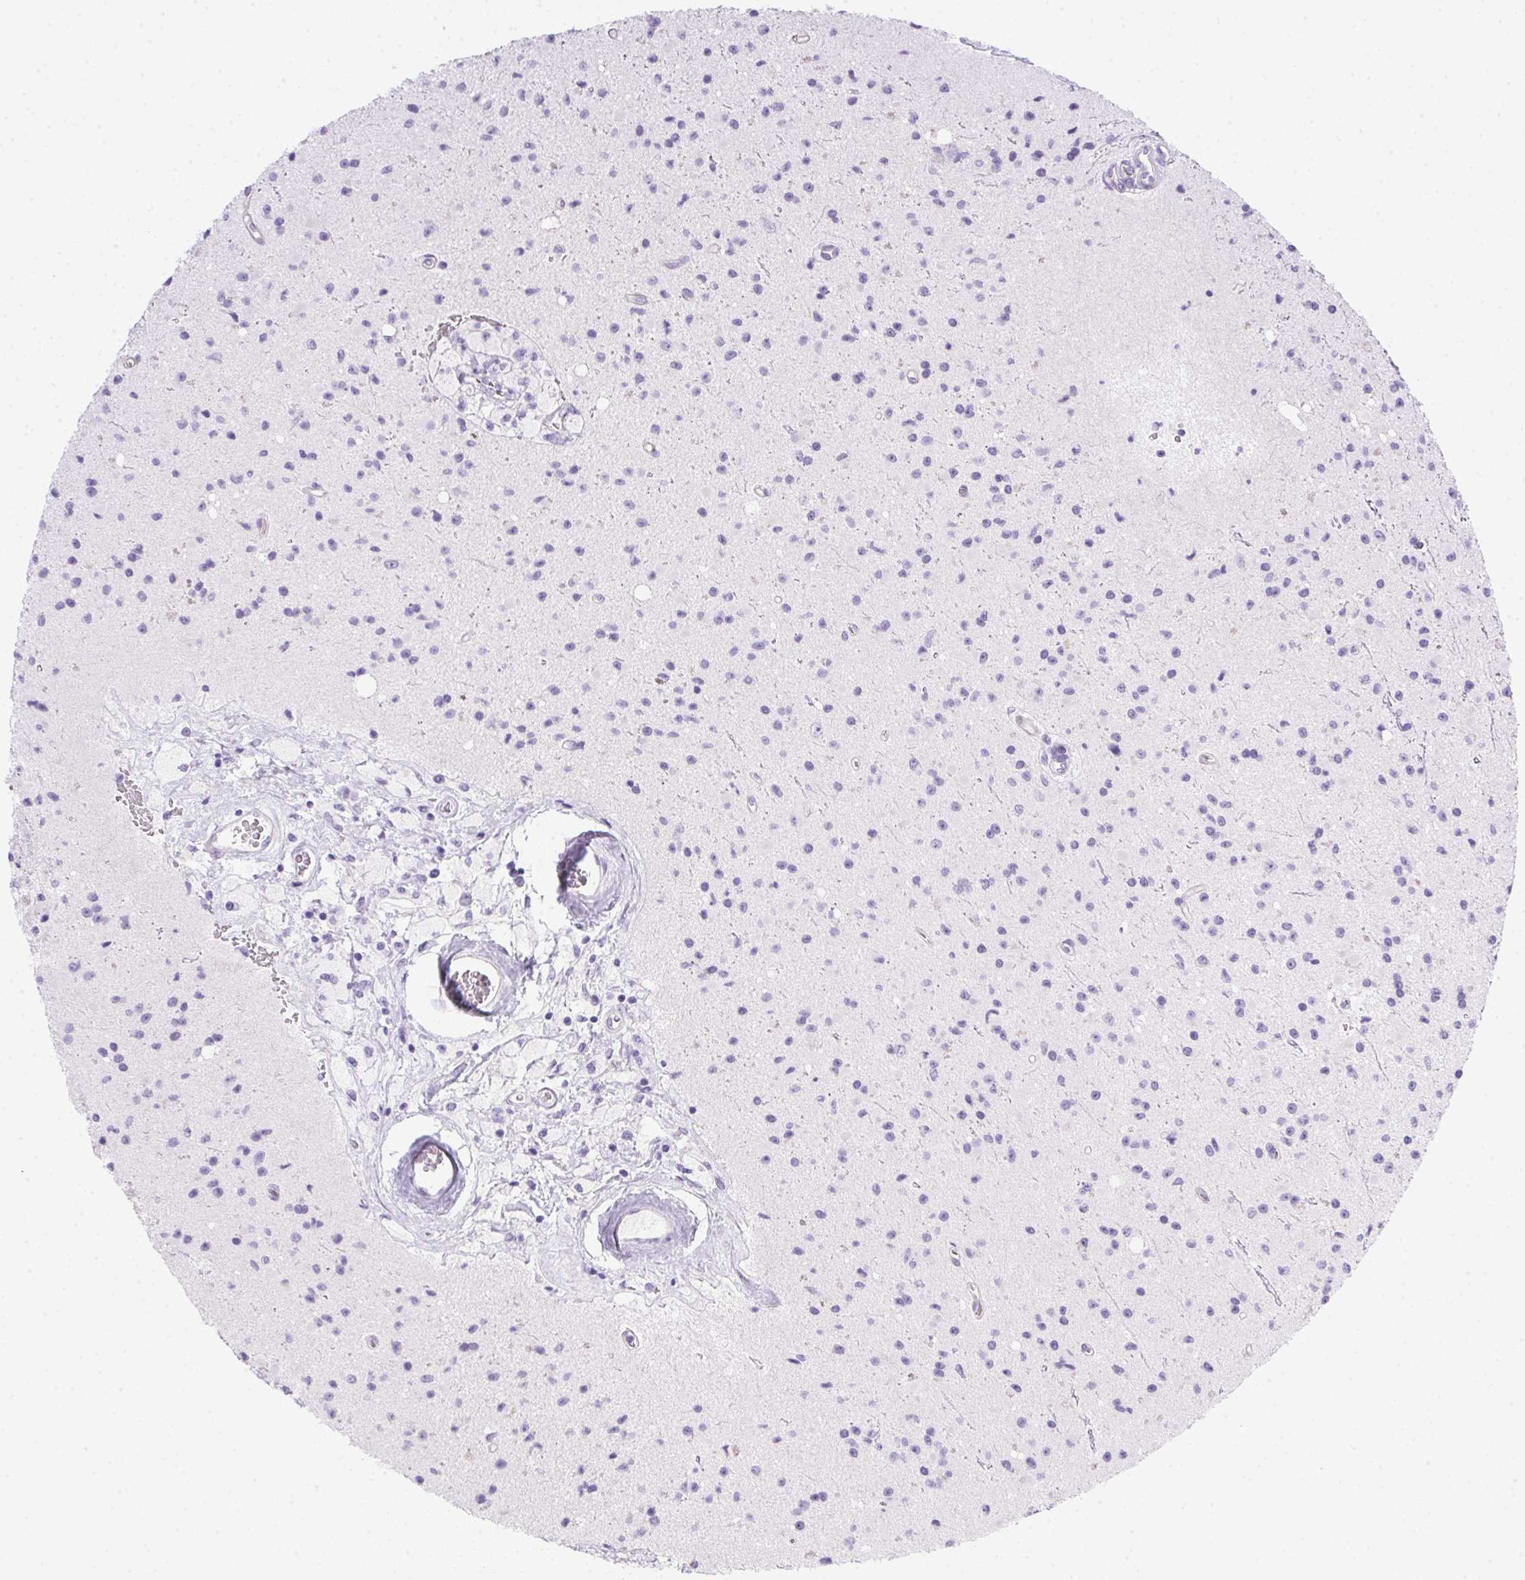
{"staining": {"intensity": "negative", "quantity": "none", "location": "none"}, "tissue": "glioma", "cell_type": "Tumor cells", "image_type": "cancer", "snomed": [{"axis": "morphology", "description": "Glioma, malignant, High grade"}, {"axis": "topography", "description": "Brain"}], "caption": "Tumor cells are negative for protein expression in human malignant glioma (high-grade). The staining was performed using DAB to visualize the protein expression in brown, while the nuclei were stained in blue with hematoxylin (Magnification: 20x).", "gene": "SPACA5B", "patient": {"sex": "male", "age": 36}}